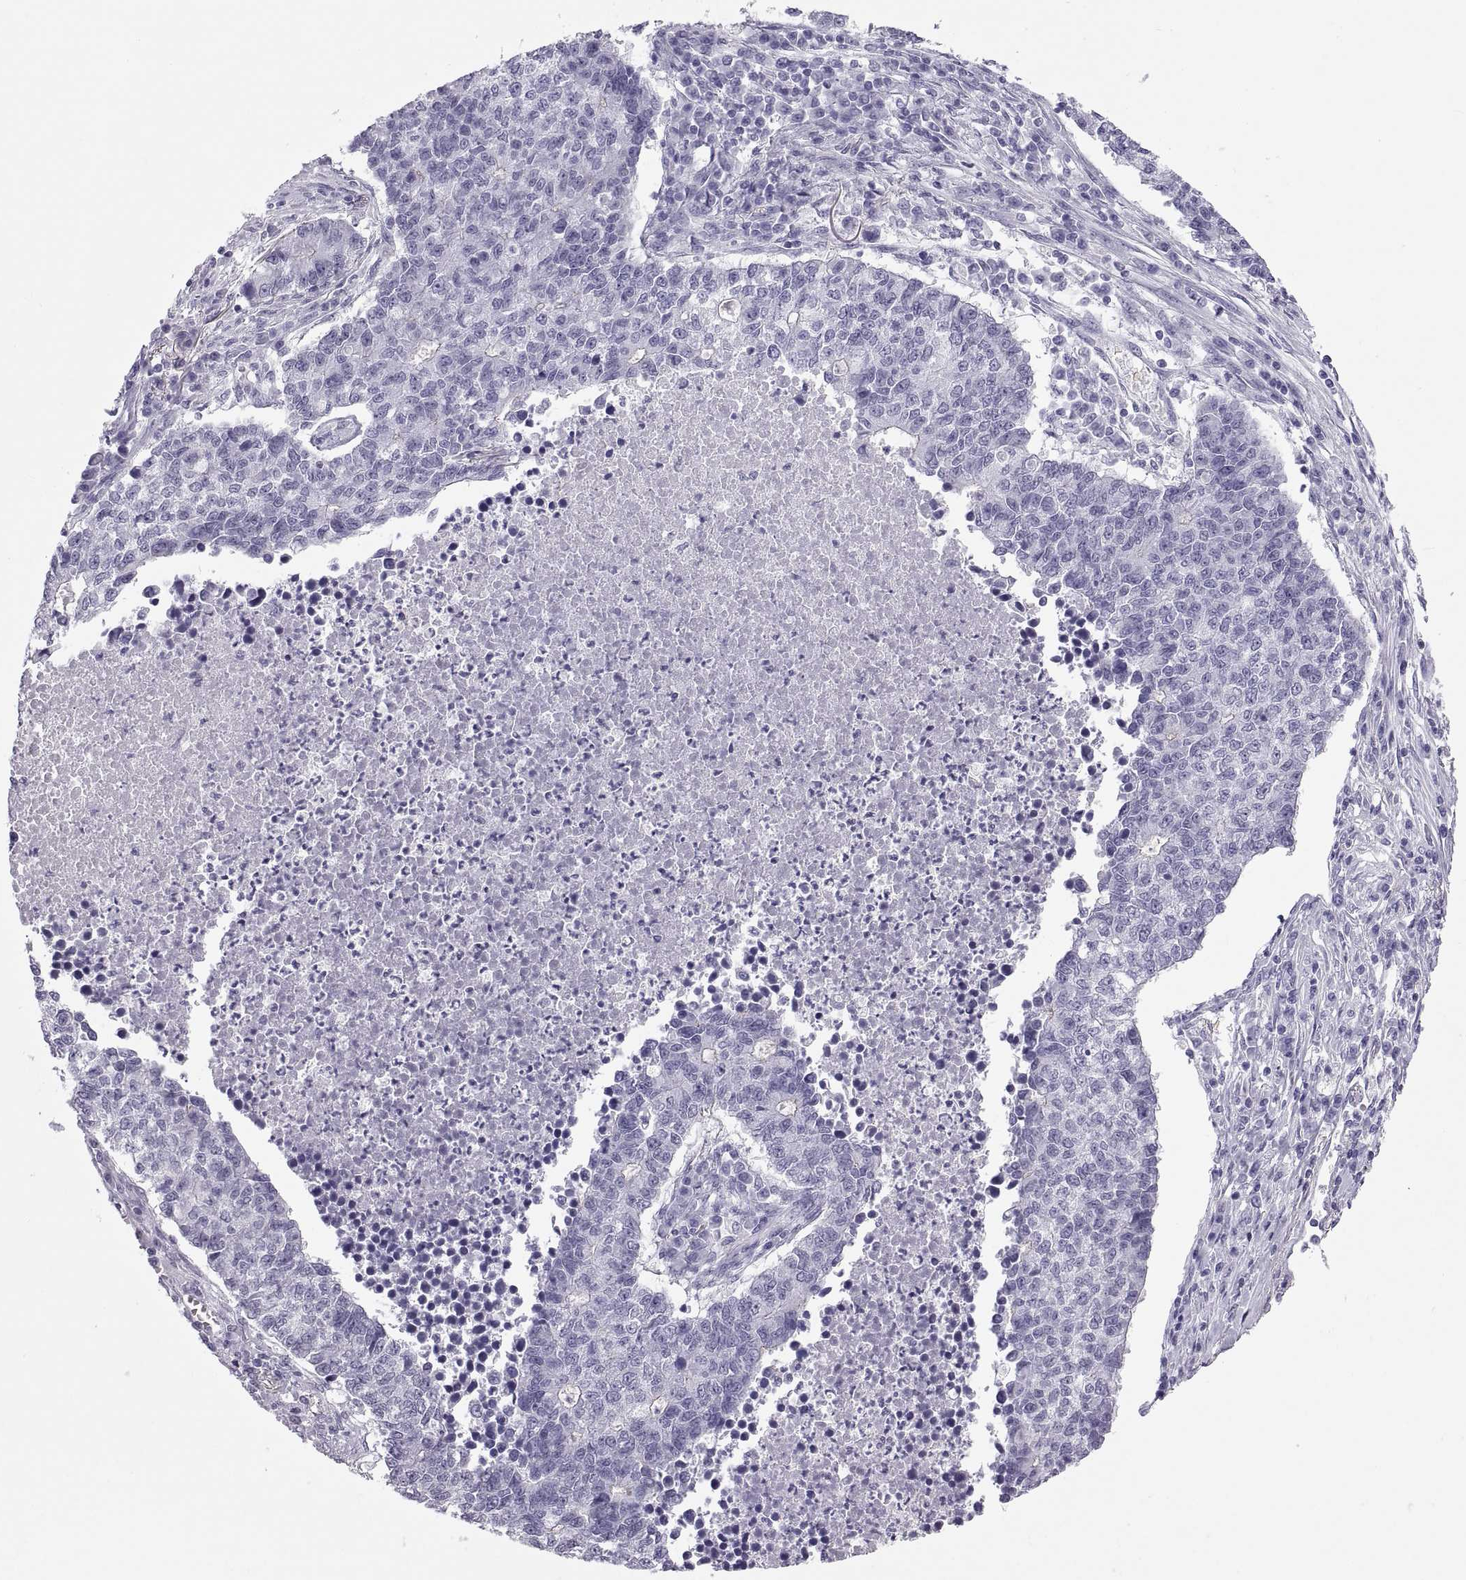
{"staining": {"intensity": "negative", "quantity": "none", "location": "none"}, "tissue": "lung cancer", "cell_type": "Tumor cells", "image_type": "cancer", "snomed": [{"axis": "morphology", "description": "Adenocarcinoma, NOS"}, {"axis": "topography", "description": "Lung"}], "caption": "Tumor cells show no significant protein positivity in adenocarcinoma (lung).", "gene": "QRICH2", "patient": {"sex": "male", "age": 57}}